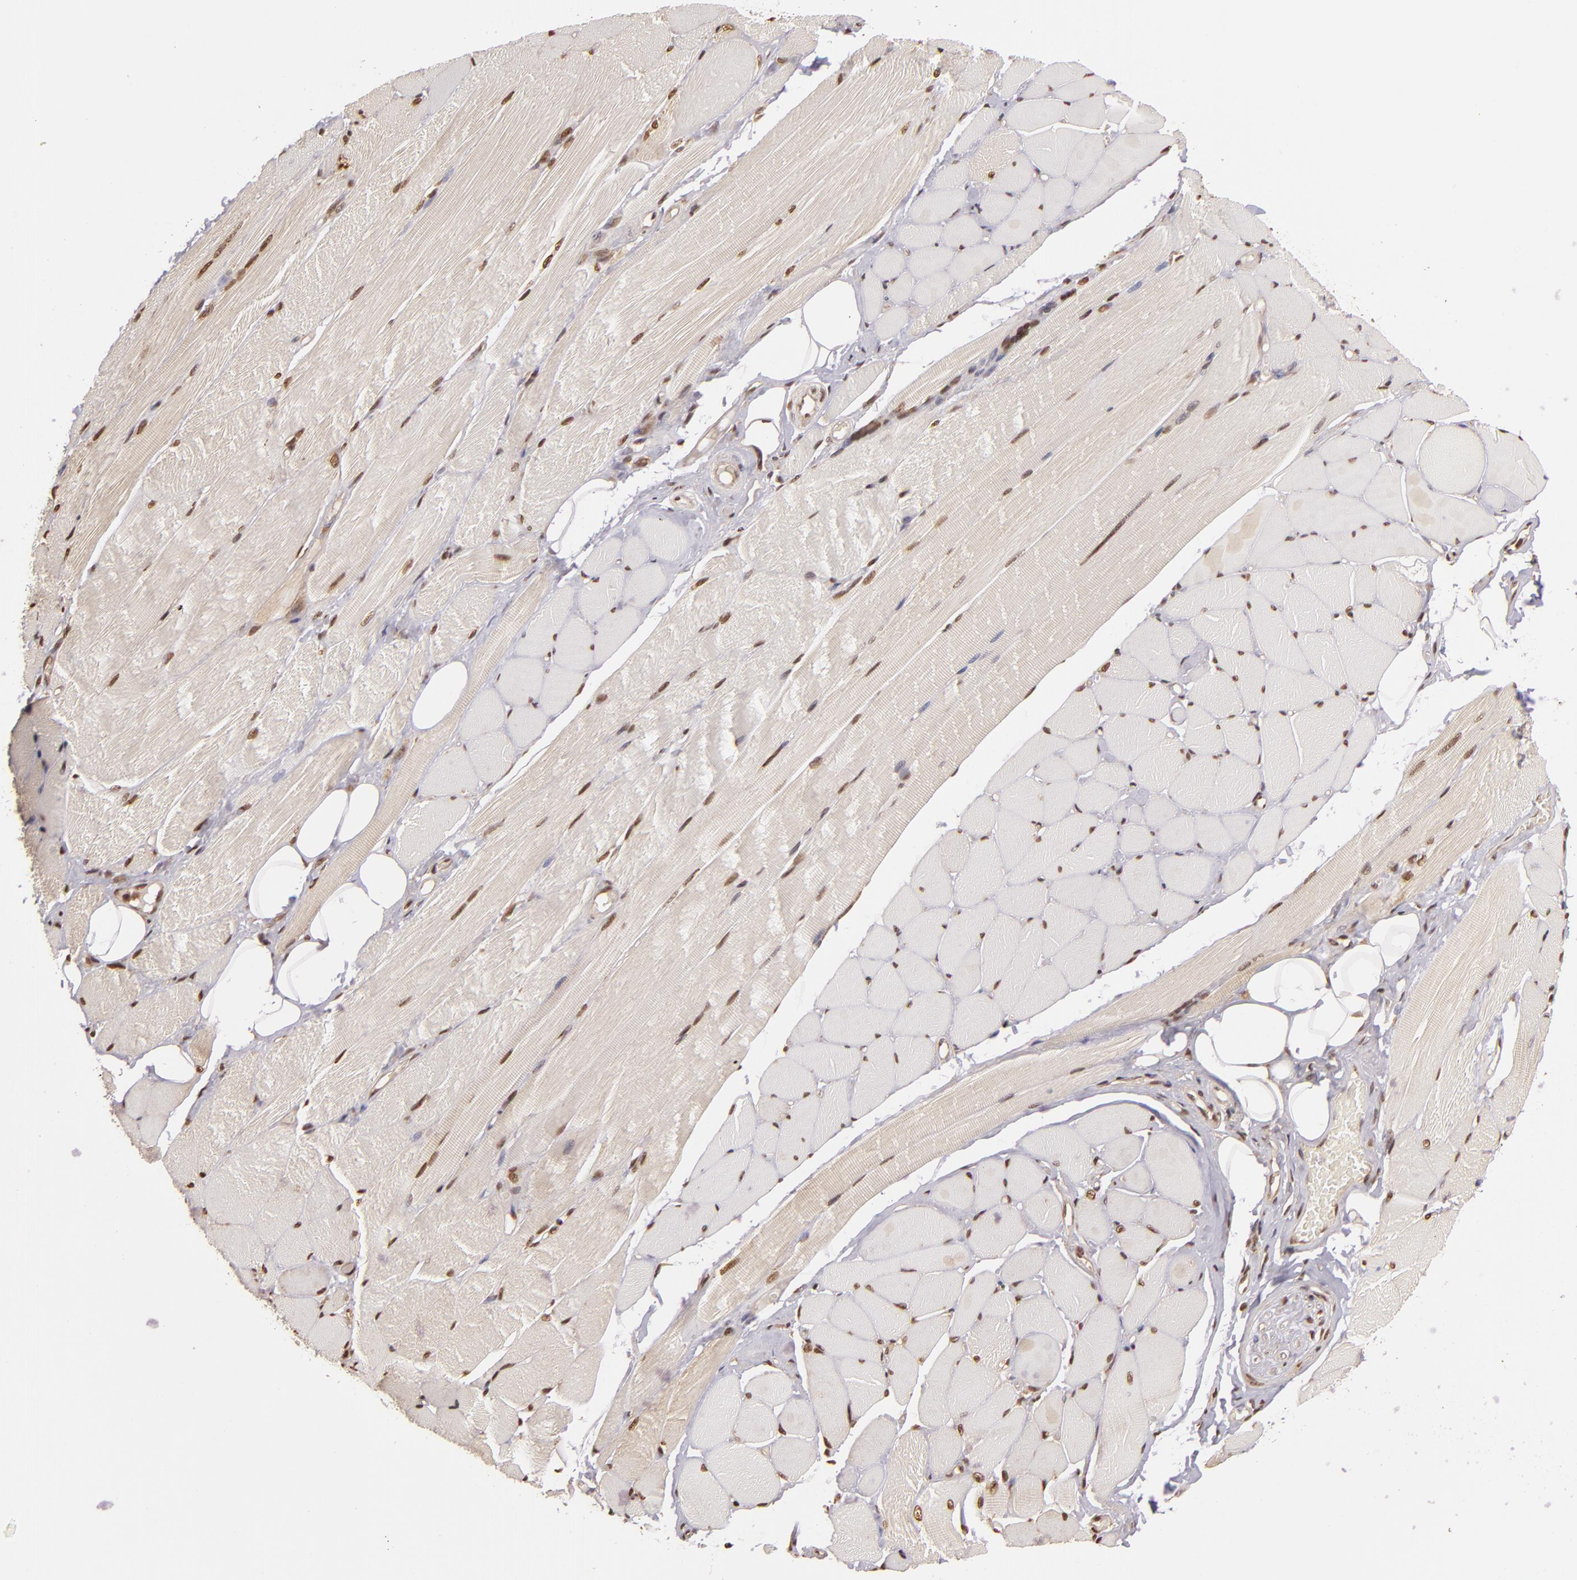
{"staining": {"intensity": "moderate", "quantity": ">75%", "location": "nuclear"}, "tissue": "adipose tissue", "cell_type": "Adipocytes", "image_type": "normal", "snomed": [{"axis": "morphology", "description": "Normal tissue, NOS"}, {"axis": "topography", "description": "Skeletal muscle"}, {"axis": "topography", "description": "Peripheral nerve tissue"}], "caption": "Human adipose tissue stained with a protein marker reveals moderate staining in adipocytes.", "gene": "ARPC2", "patient": {"sex": "female", "age": 84}}